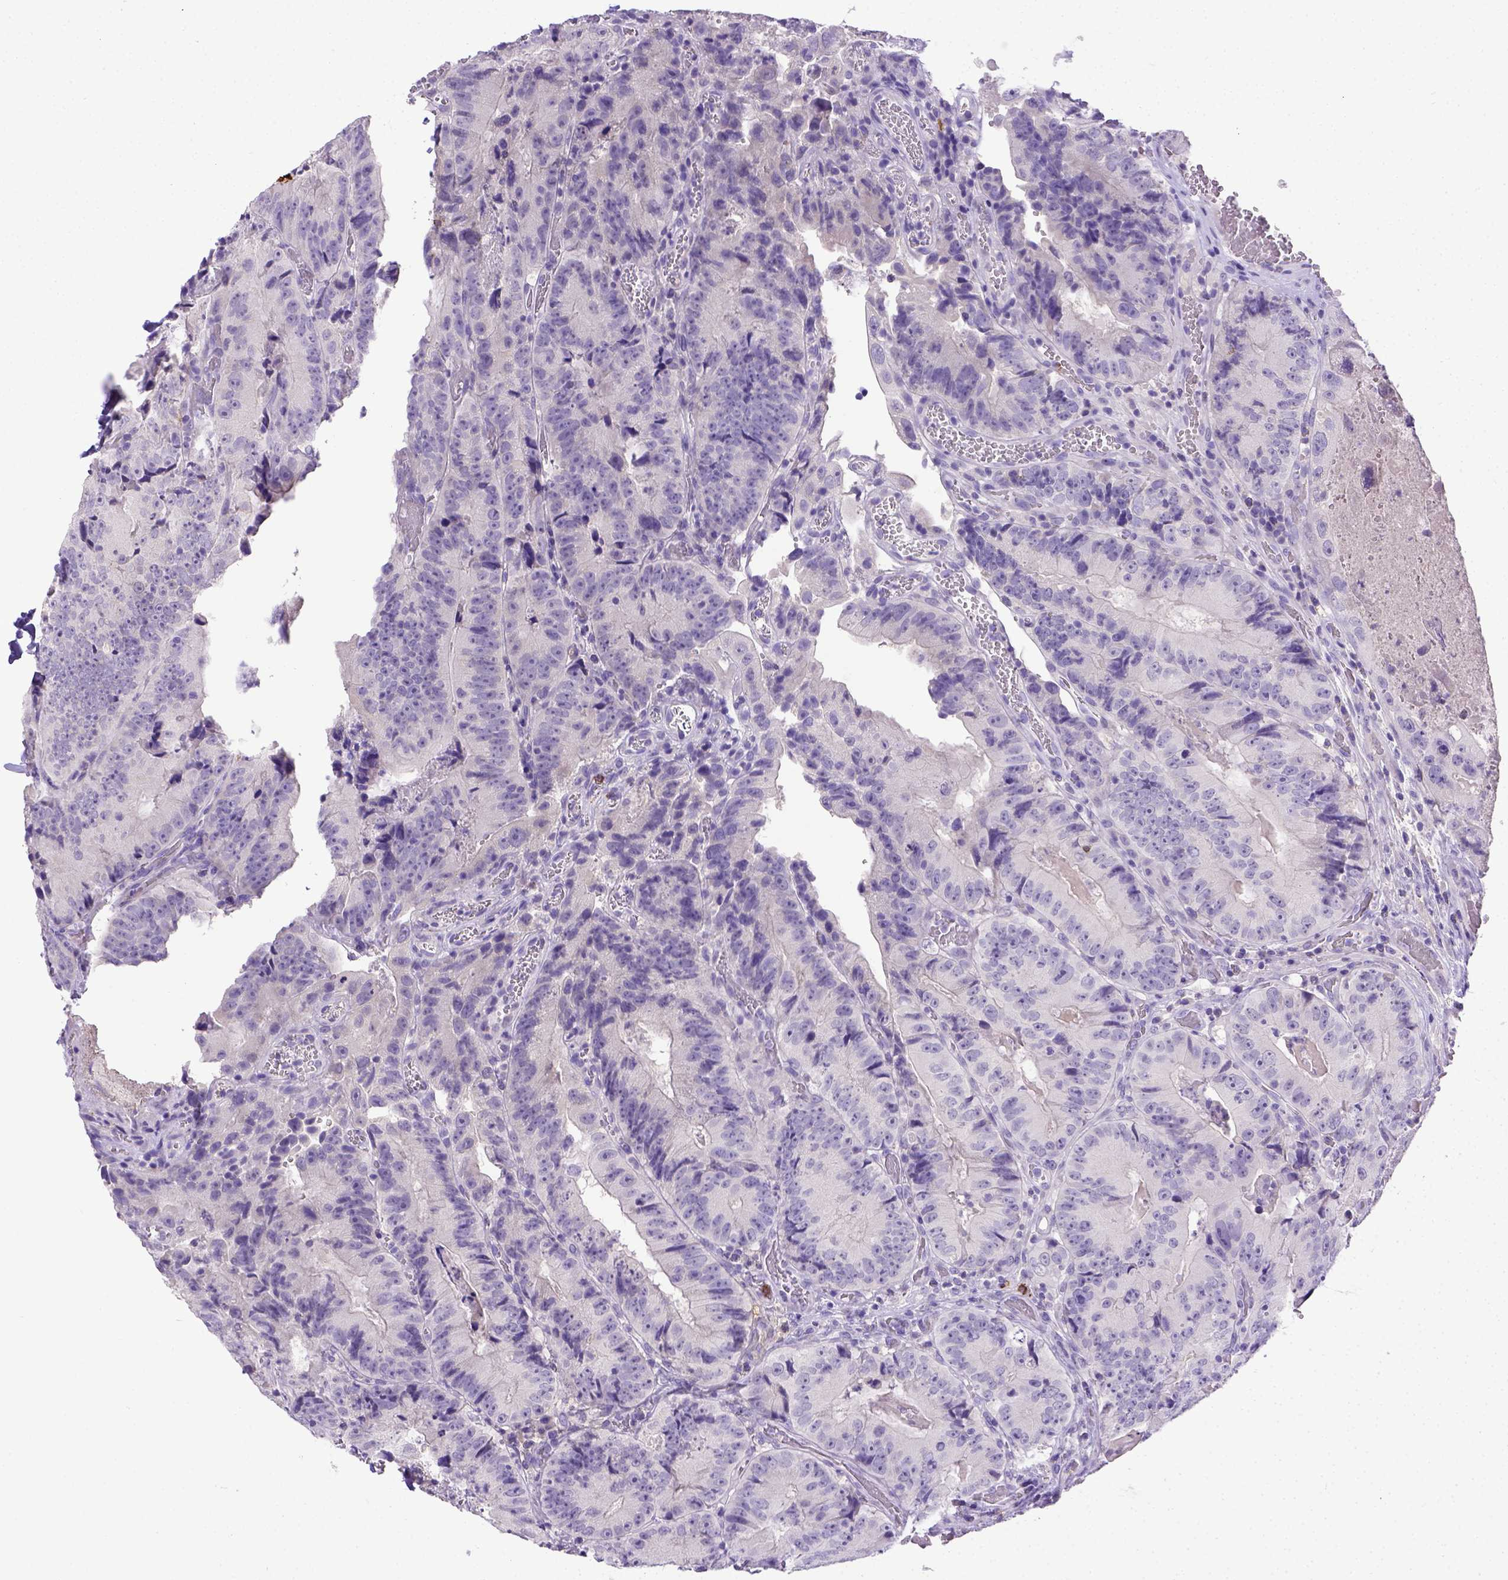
{"staining": {"intensity": "negative", "quantity": "none", "location": "none"}, "tissue": "colorectal cancer", "cell_type": "Tumor cells", "image_type": "cancer", "snomed": [{"axis": "morphology", "description": "Adenocarcinoma, NOS"}, {"axis": "topography", "description": "Colon"}], "caption": "Immunohistochemistry (IHC) histopathology image of human adenocarcinoma (colorectal) stained for a protein (brown), which demonstrates no staining in tumor cells.", "gene": "B3GAT1", "patient": {"sex": "female", "age": 86}}